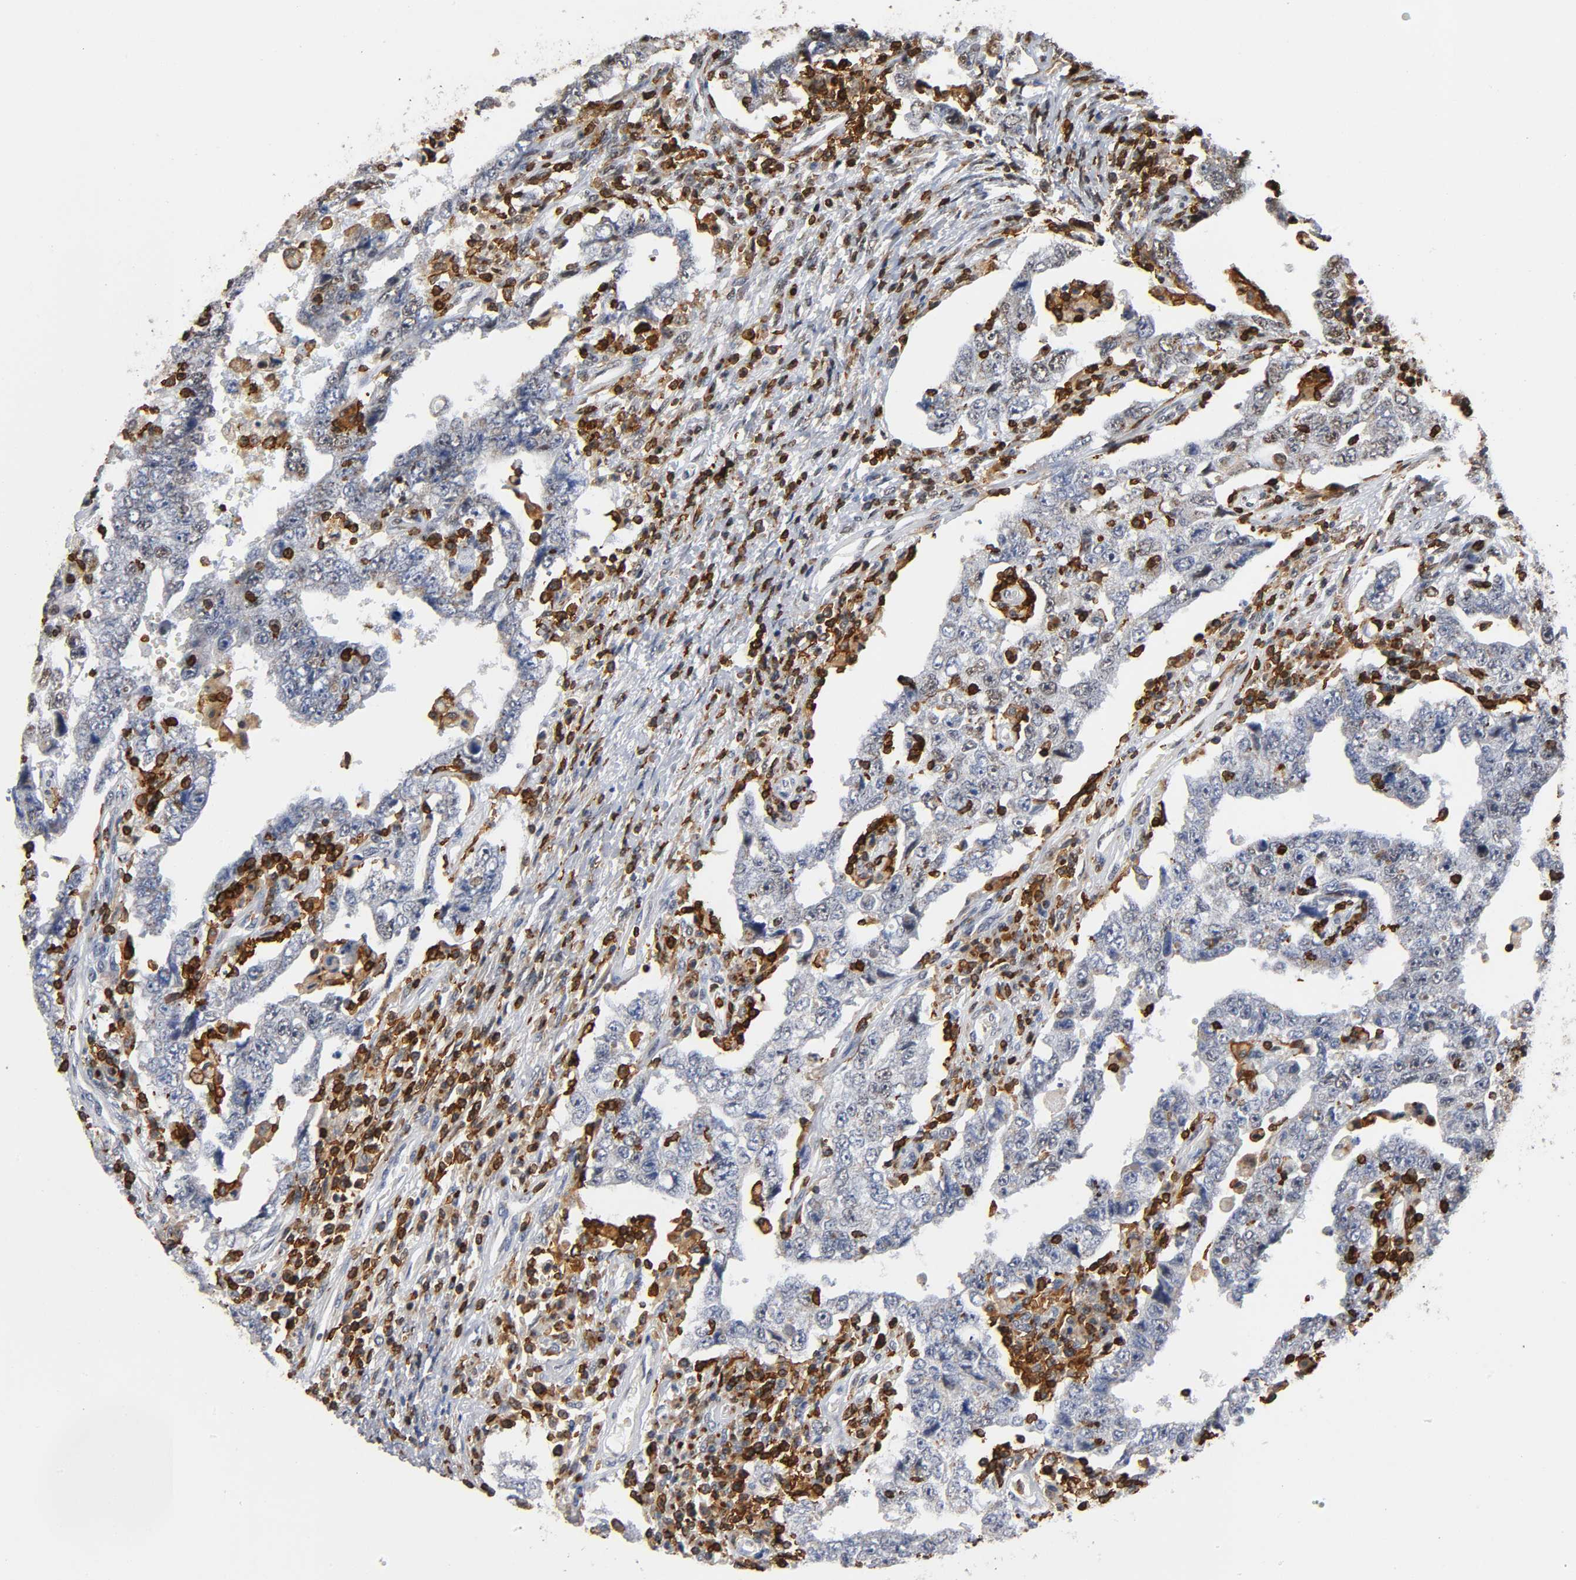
{"staining": {"intensity": "moderate", "quantity": "25%-75%", "location": "cytoplasmic/membranous"}, "tissue": "testis cancer", "cell_type": "Tumor cells", "image_type": "cancer", "snomed": [{"axis": "morphology", "description": "Carcinoma, Embryonal, NOS"}, {"axis": "topography", "description": "Testis"}], "caption": "Immunohistochemical staining of testis embryonal carcinoma reveals medium levels of moderate cytoplasmic/membranous protein expression in about 25%-75% of tumor cells. The protein is shown in brown color, while the nuclei are stained blue.", "gene": "CAPN10", "patient": {"sex": "male", "age": 26}}